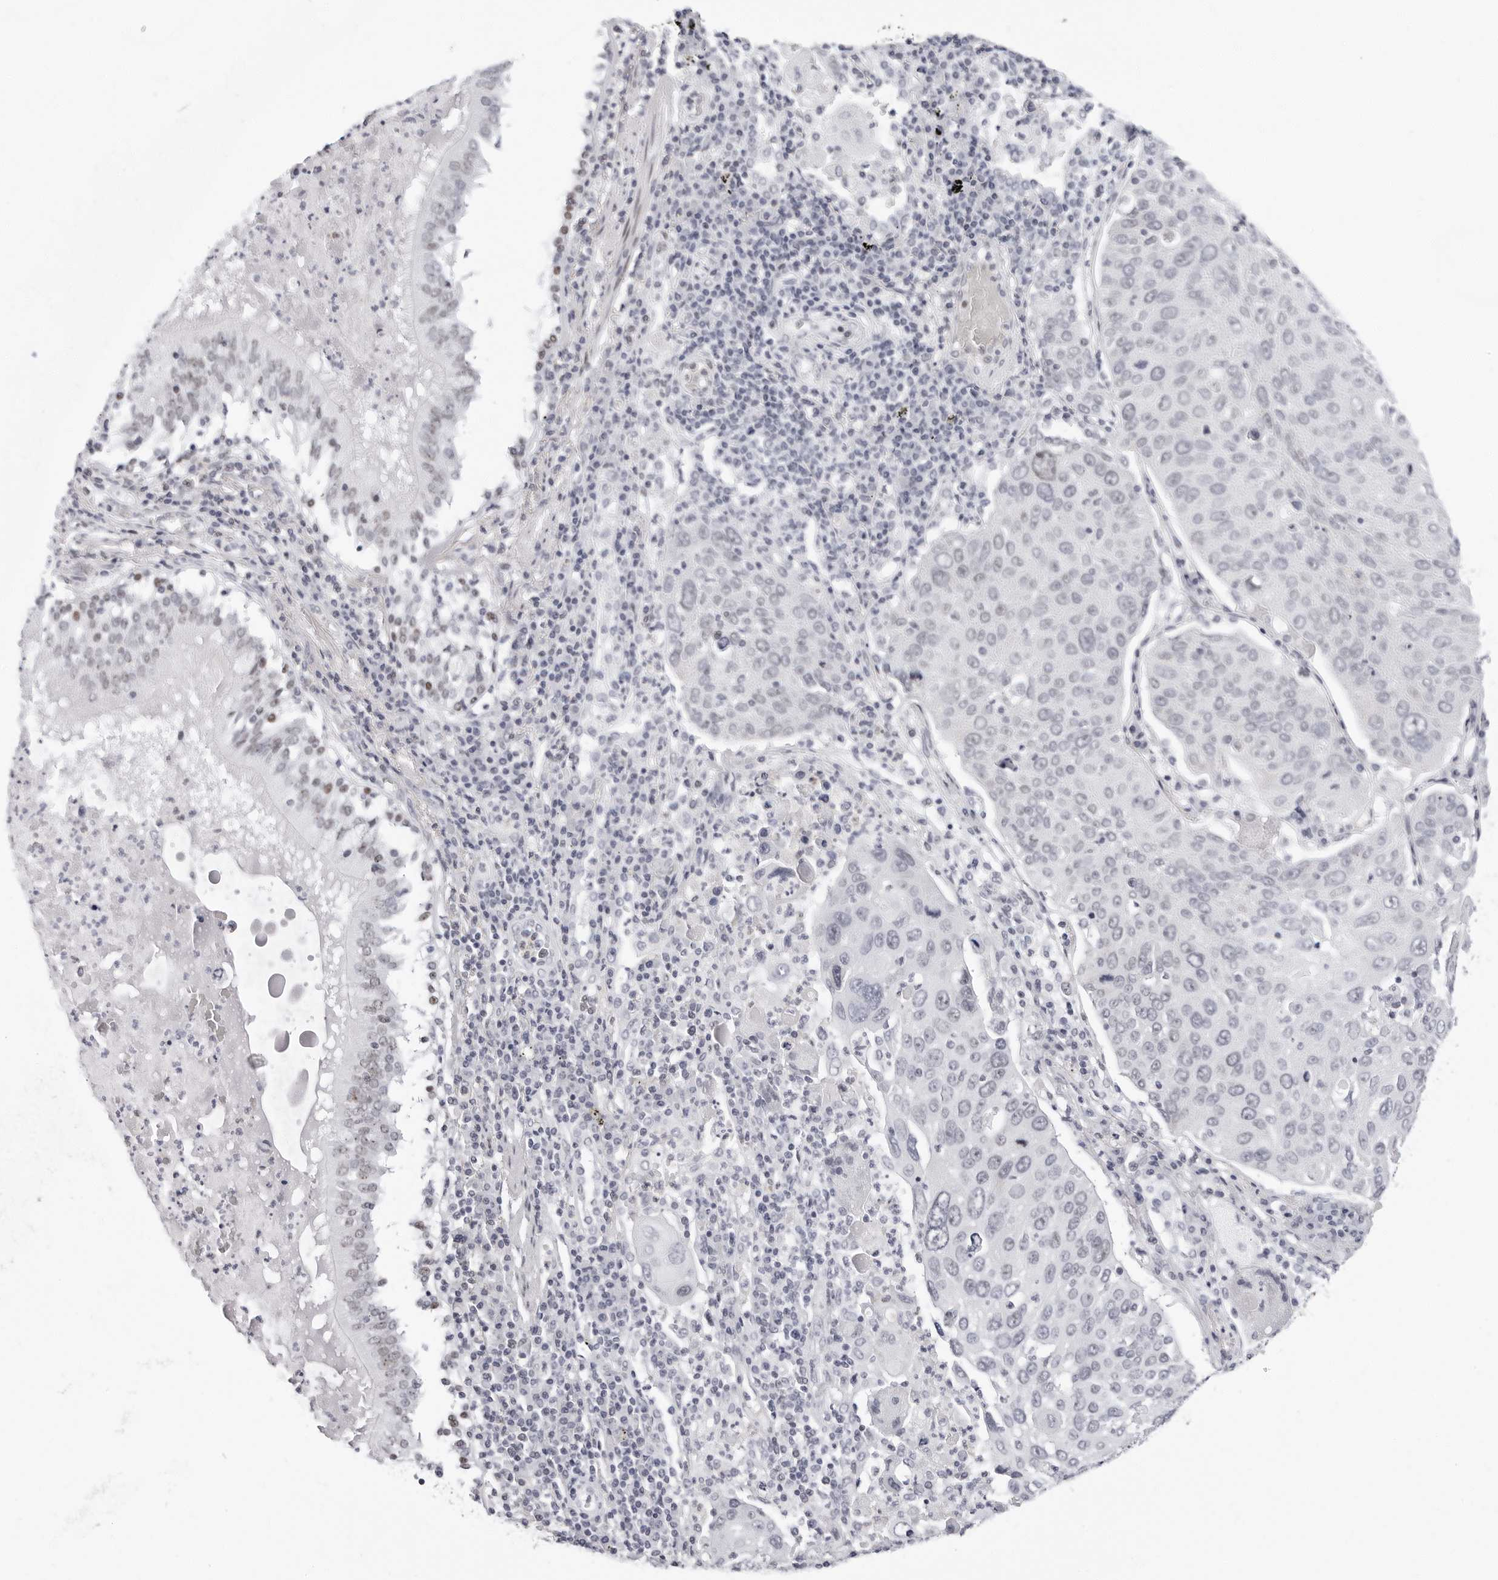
{"staining": {"intensity": "moderate", "quantity": "<25%", "location": "nuclear"}, "tissue": "lung cancer", "cell_type": "Tumor cells", "image_type": "cancer", "snomed": [{"axis": "morphology", "description": "Squamous cell carcinoma, NOS"}, {"axis": "topography", "description": "Lung"}], "caption": "Immunohistochemical staining of human lung squamous cell carcinoma reveals low levels of moderate nuclear staining in approximately <25% of tumor cells.", "gene": "VEZF1", "patient": {"sex": "male", "age": 65}}